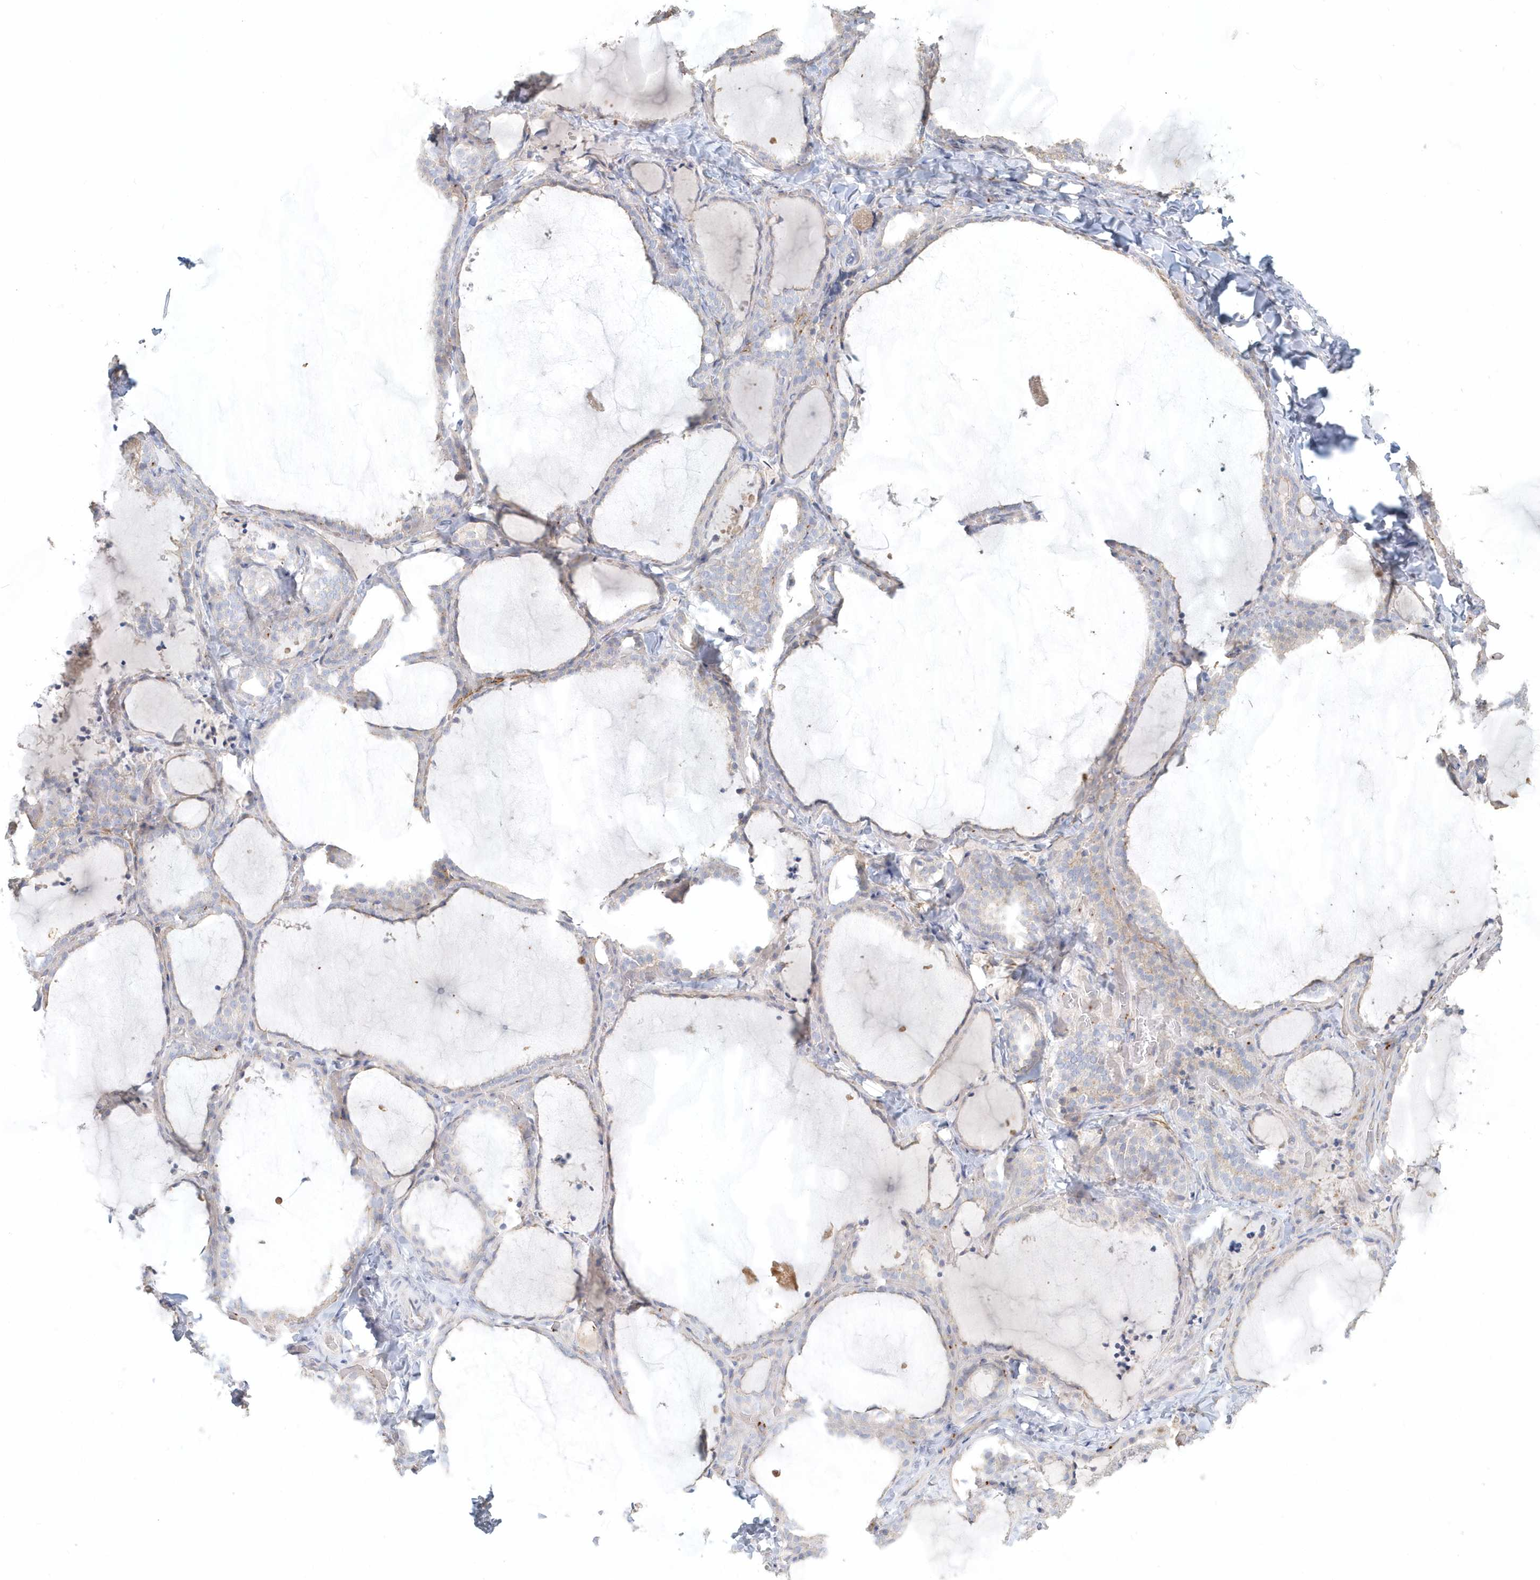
{"staining": {"intensity": "negative", "quantity": "none", "location": "none"}, "tissue": "thyroid gland", "cell_type": "Glandular cells", "image_type": "normal", "snomed": [{"axis": "morphology", "description": "Normal tissue, NOS"}, {"axis": "topography", "description": "Thyroid gland"}], "caption": "Immunohistochemistry (IHC) histopathology image of unremarkable thyroid gland: thyroid gland stained with DAB exhibits no significant protein positivity in glandular cells.", "gene": "MMRN1", "patient": {"sex": "female", "age": 22}}